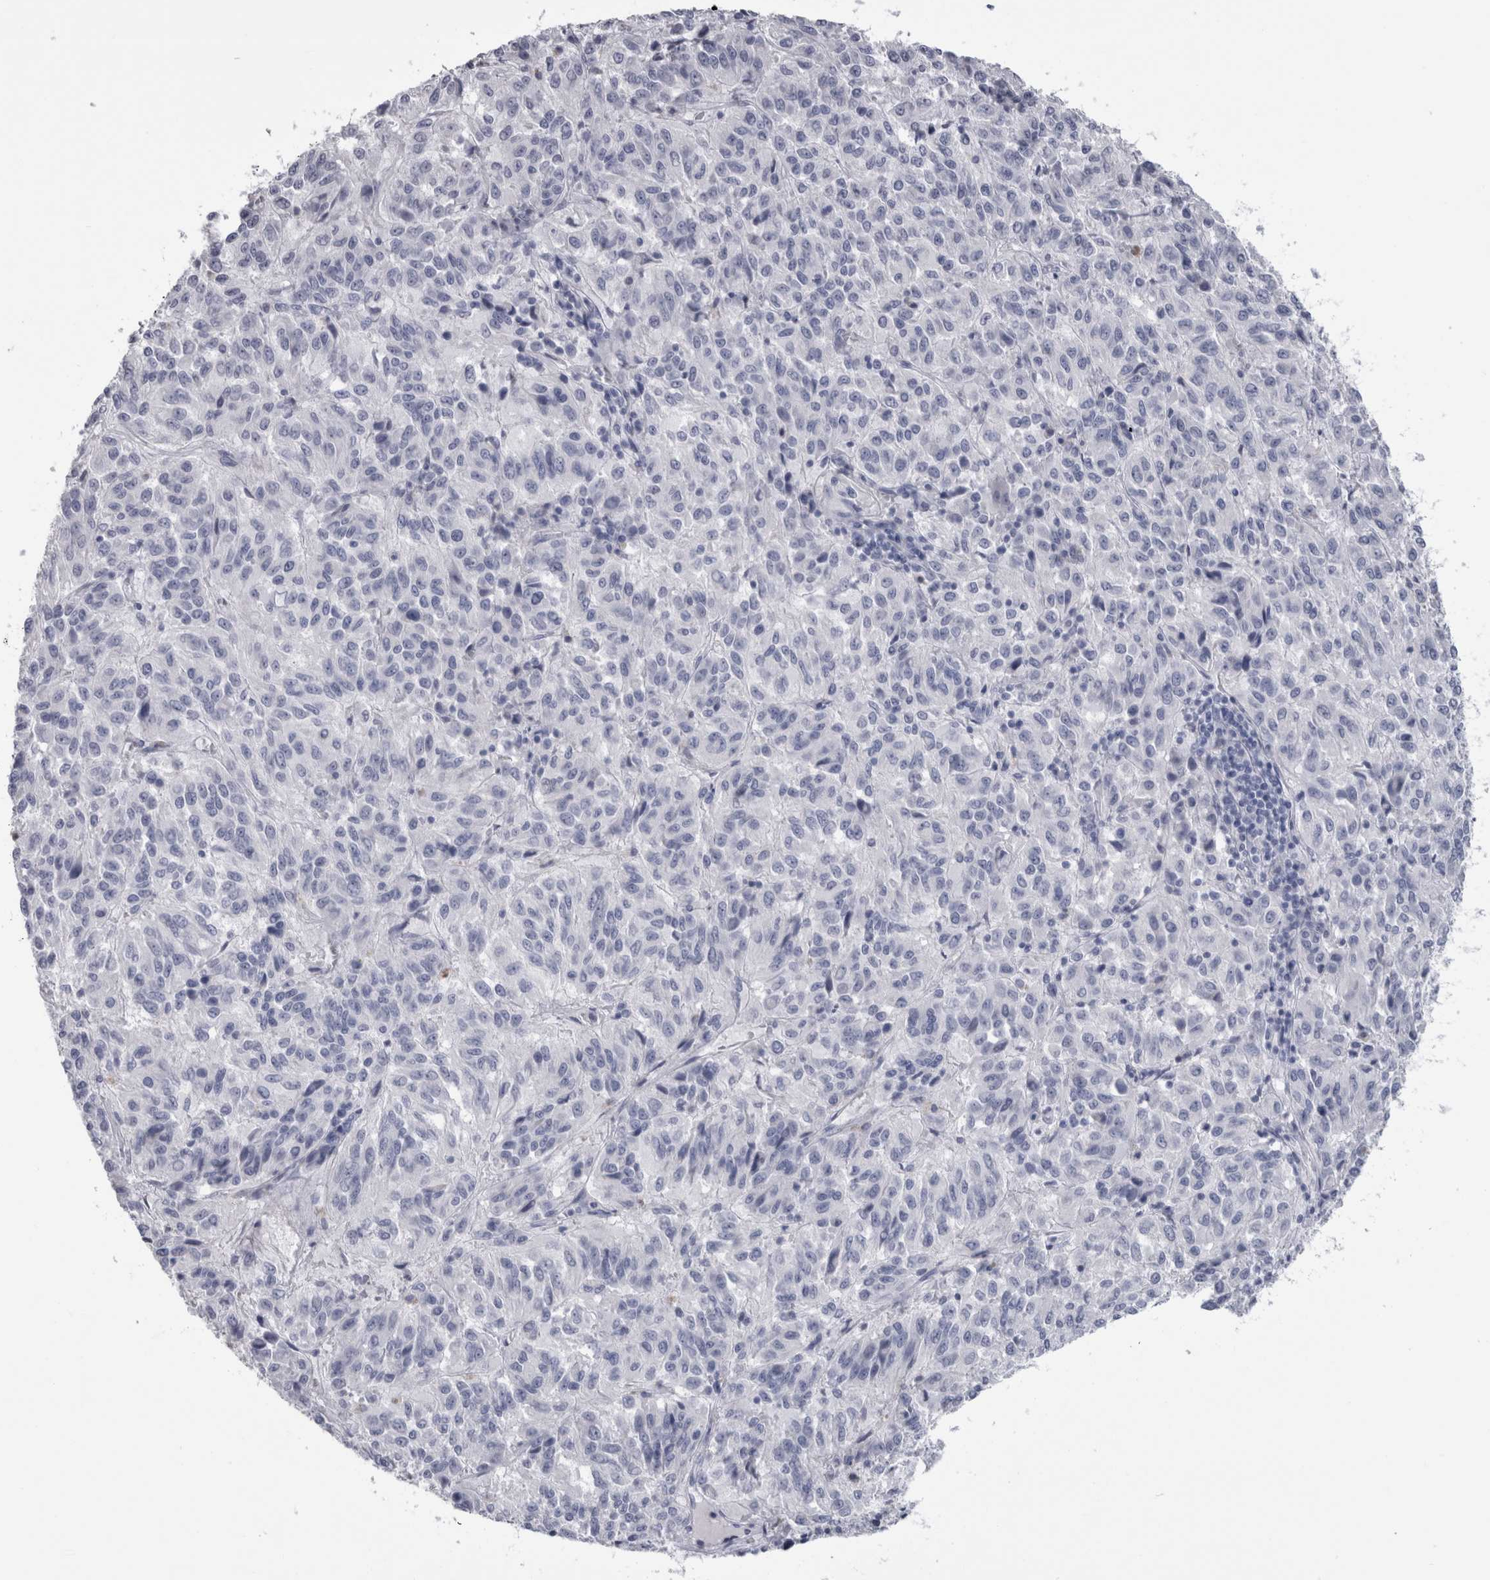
{"staining": {"intensity": "negative", "quantity": "none", "location": "none"}, "tissue": "melanoma", "cell_type": "Tumor cells", "image_type": "cancer", "snomed": [{"axis": "morphology", "description": "Malignant melanoma, Metastatic site"}, {"axis": "topography", "description": "Lung"}], "caption": "DAB immunohistochemical staining of melanoma reveals no significant staining in tumor cells. (Immunohistochemistry (ihc), brightfield microscopy, high magnification).", "gene": "PTH", "patient": {"sex": "male", "age": 64}}